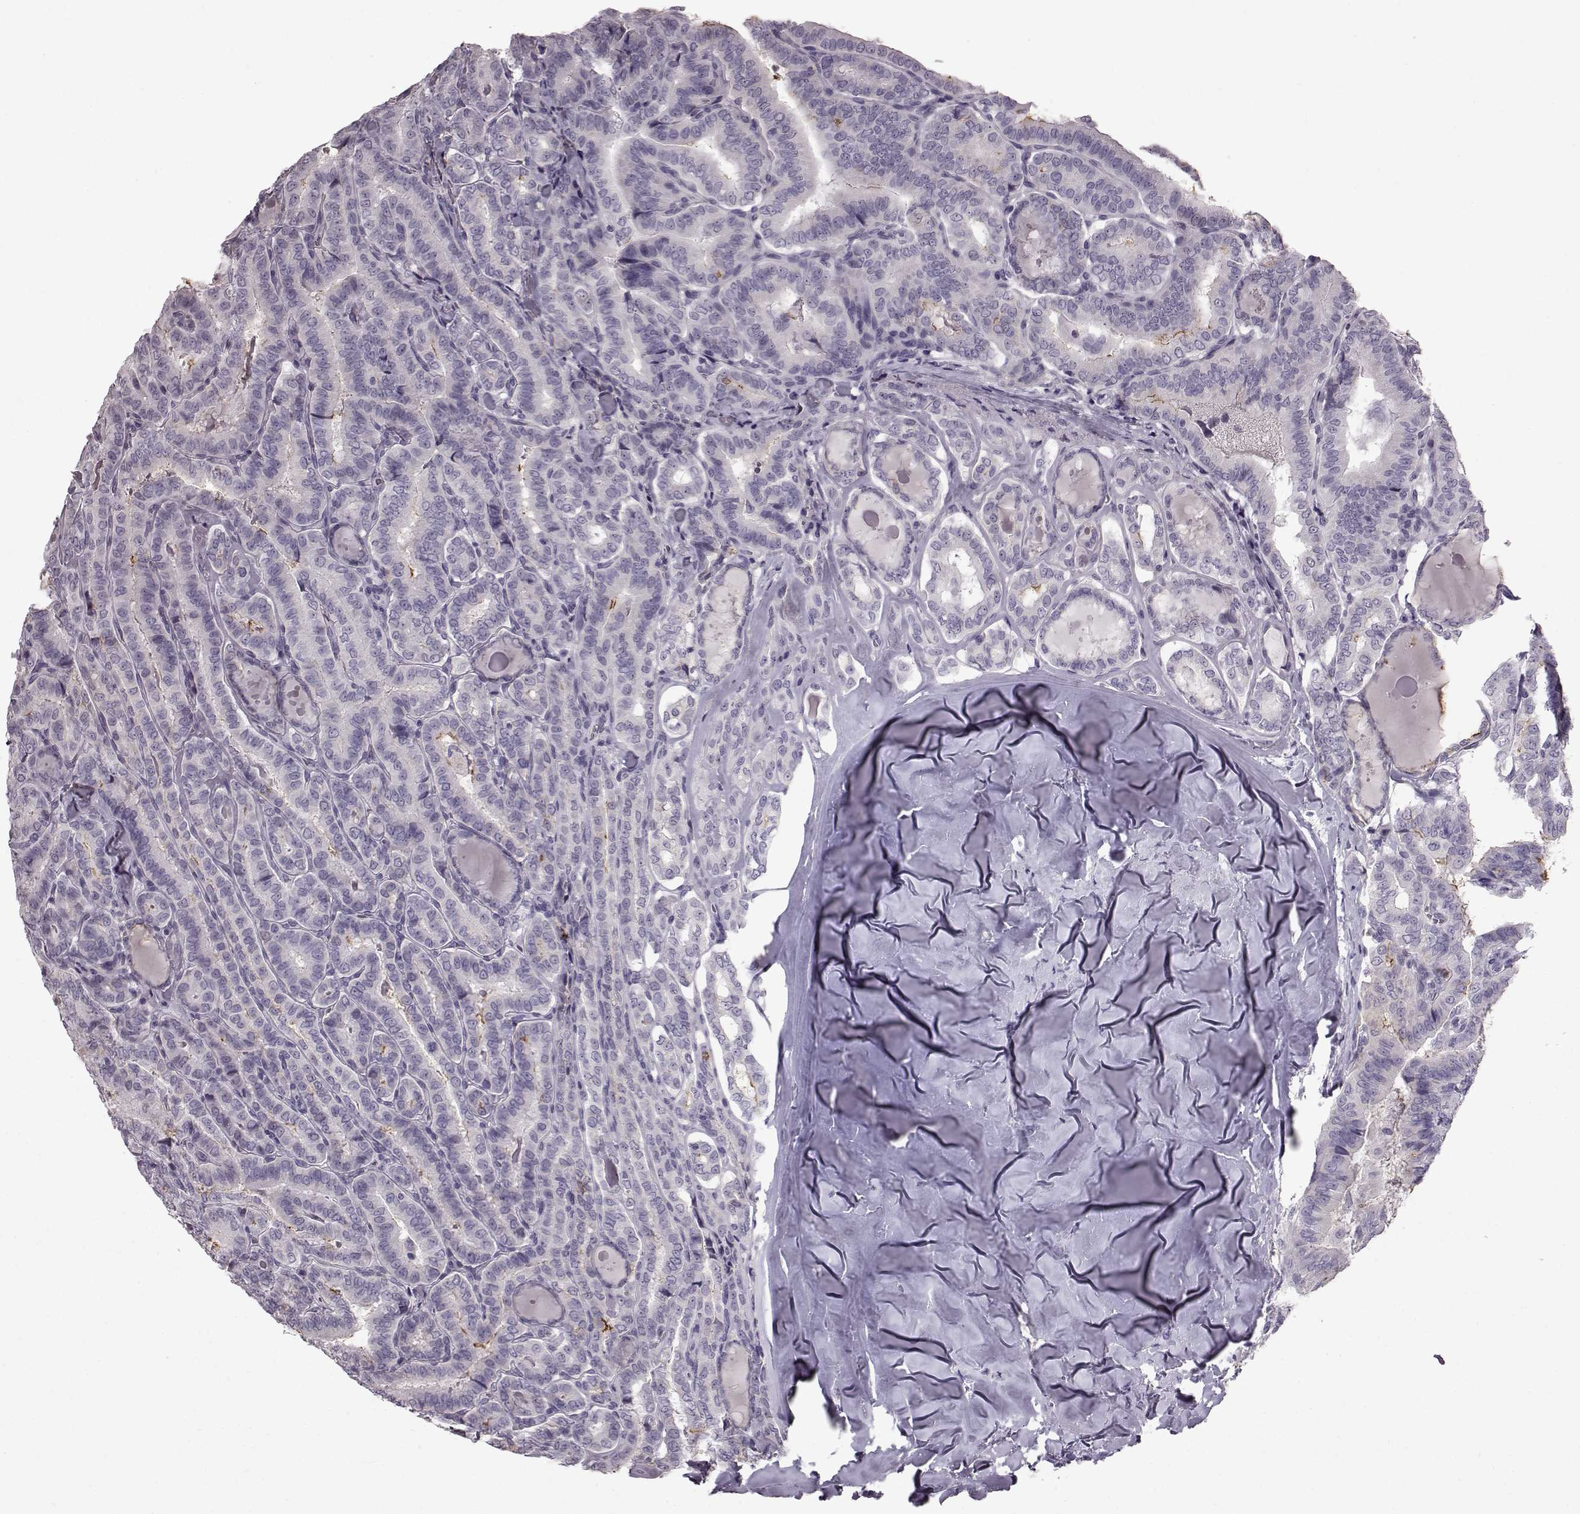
{"staining": {"intensity": "negative", "quantity": "none", "location": "none"}, "tissue": "thyroid cancer", "cell_type": "Tumor cells", "image_type": "cancer", "snomed": [{"axis": "morphology", "description": "Papillary adenocarcinoma, NOS"}, {"axis": "morphology", "description": "Papillary adenoma metastatic"}, {"axis": "topography", "description": "Thyroid gland"}], "caption": "Immunohistochemistry micrograph of neoplastic tissue: human thyroid cancer (papillary adenoma metastatic) stained with DAB (3,3'-diaminobenzidine) shows no significant protein positivity in tumor cells. The staining was performed using DAB (3,3'-diaminobenzidine) to visualize the protein expression in brown, while the nuclei were stained in blue with hematoxylin (Magnification: 20x).", "gene": "FUT4", "patient": {"sex": "female", "age": 50}}